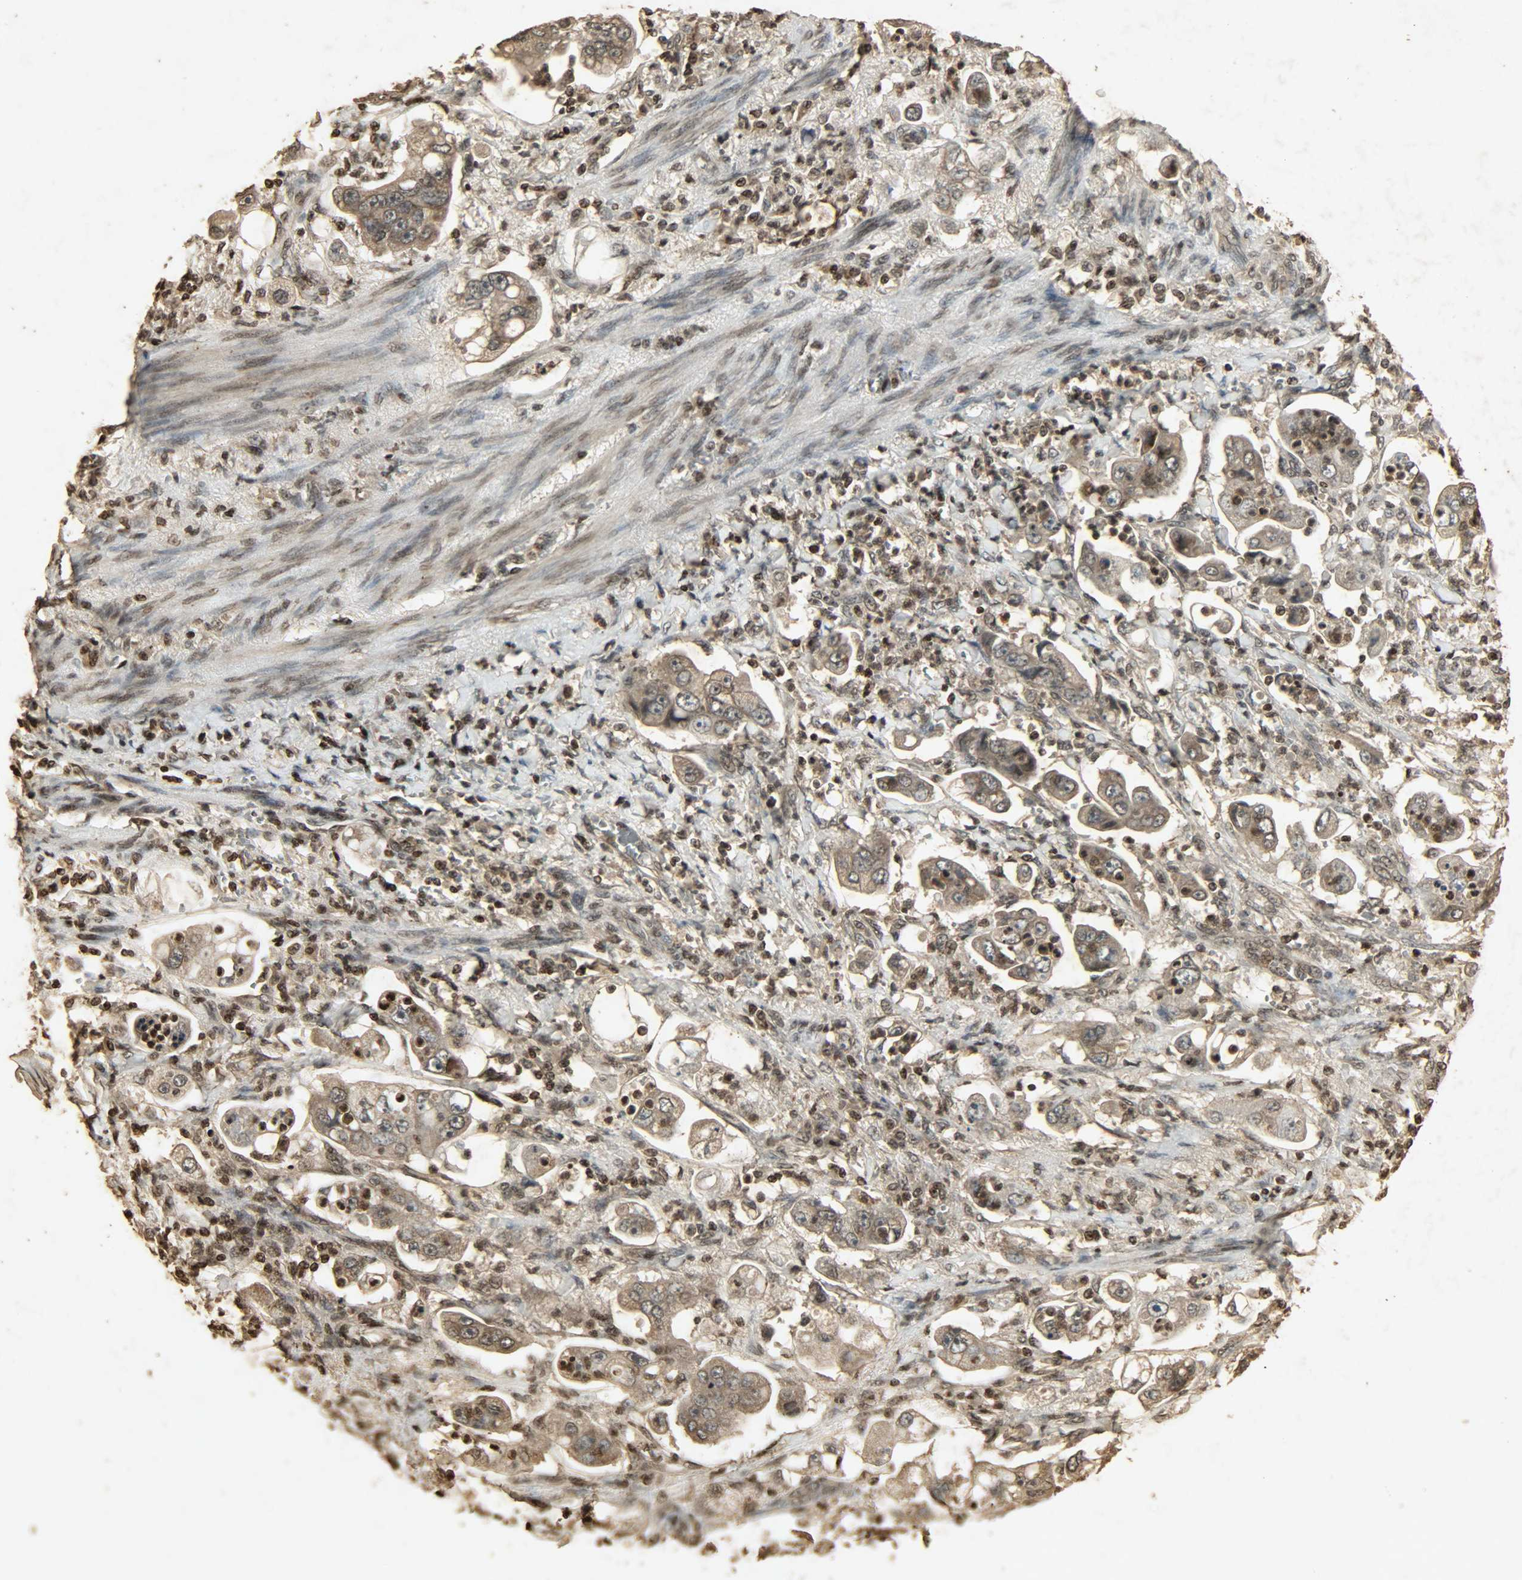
{"staining": {"intensity": "moderate", "quantity": ">75%", "location": "cytoplasmic/membranous,nuclear"}, "tissue": "stomach cancer", "cell_type": "Tumor cells", "image_type": "cancer", "snomed": [{"axis": "morphology", "description": "Adenocarcinoma, NOS"}, {"axis": "topography", "description": "Stomach"}], "caption": "This histopathology image exhibits immunohistochemistry staining of stomach adenocarcinoma, with medium moderate cytoplasmic/membranous and nuclear positivity in about >75% of tumor cells.", "gene": "PPP3R1", "patient": {"sex": "male", "age": 62}}